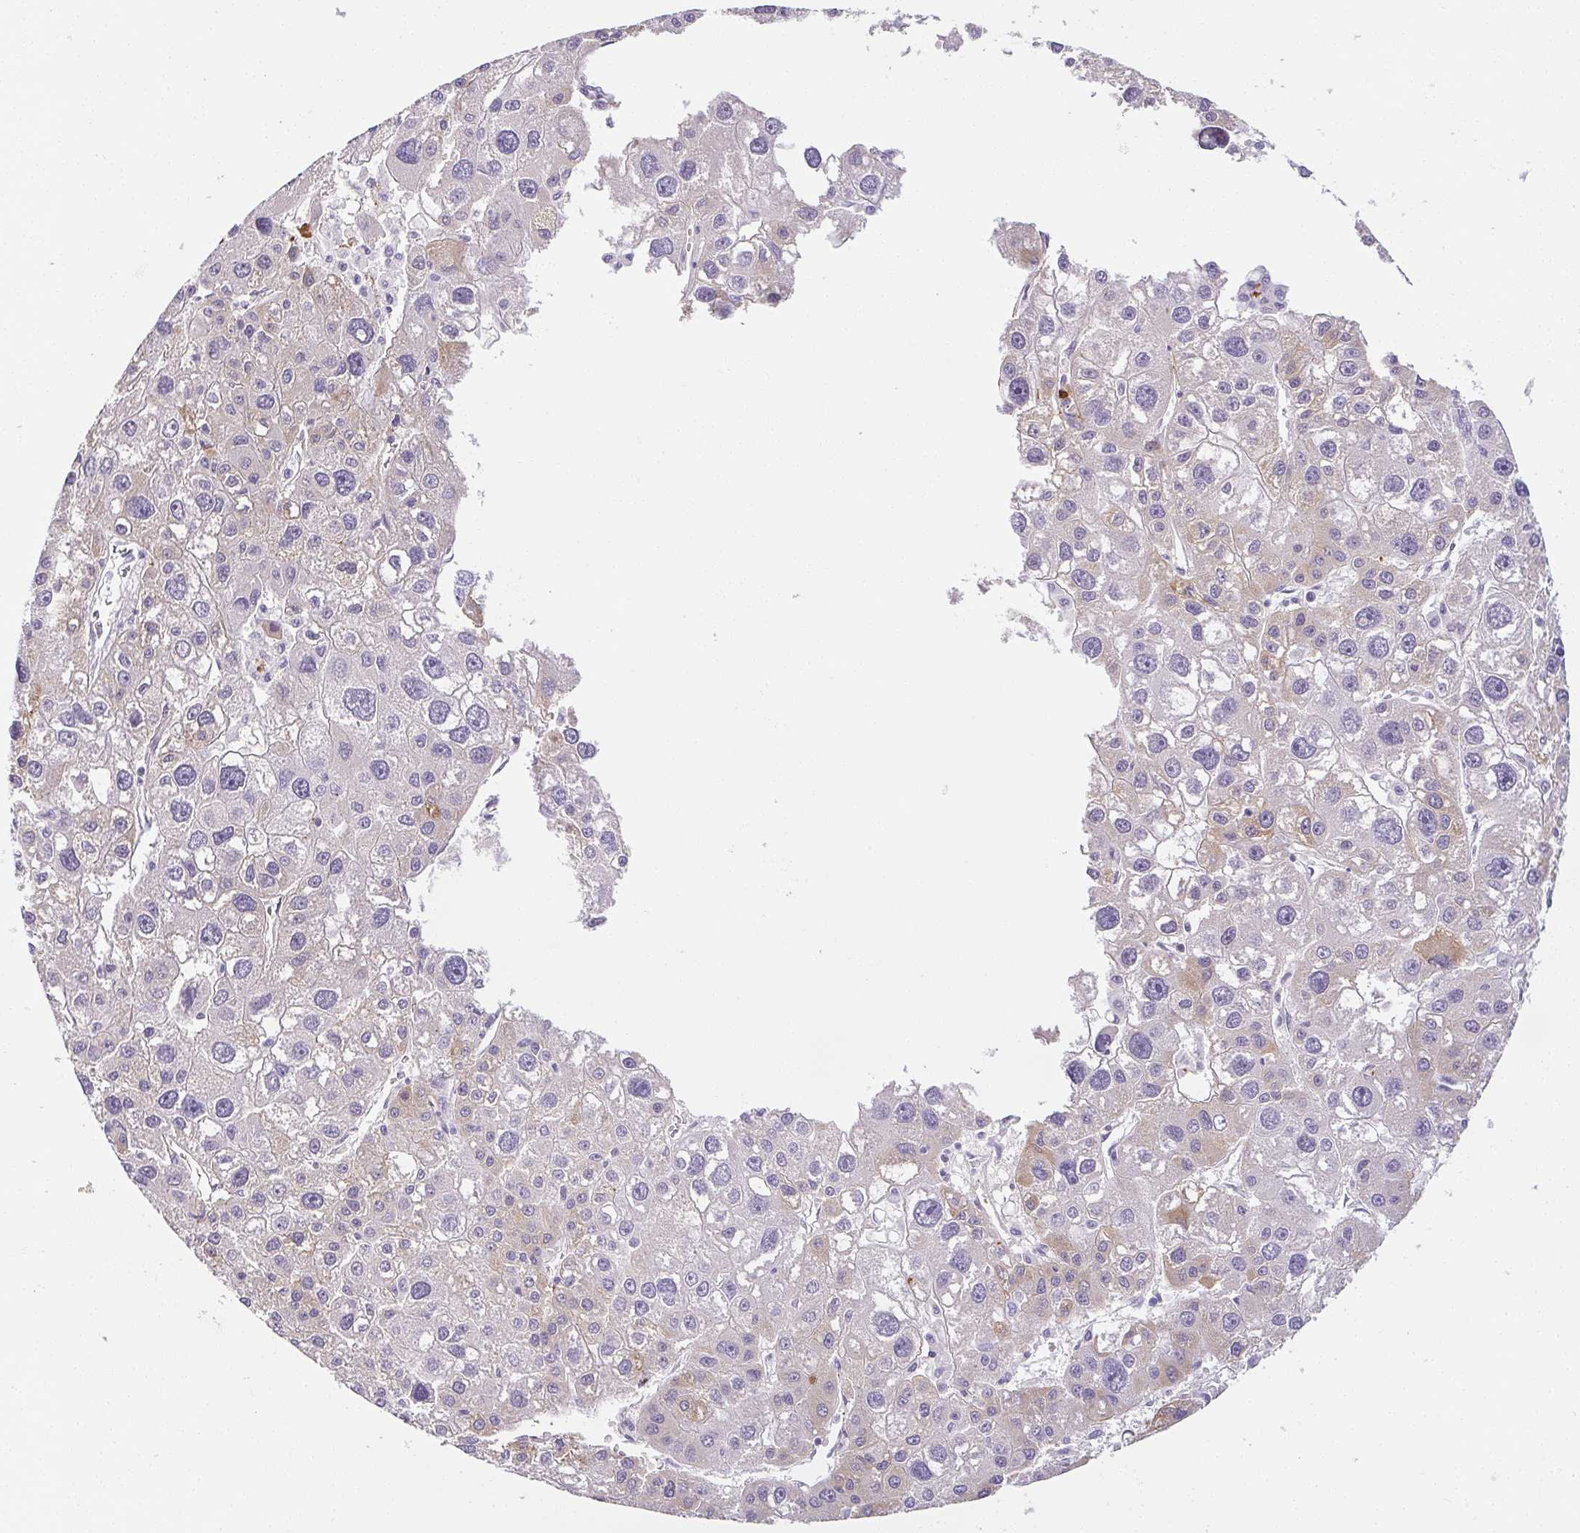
{"staining": {"intensity": "negative", "quantity": "none", "location": "none"}, "tissue": "liver cancer", "cell_type": "Tumor cells", "image_type": "cancer", "snomed": [{"axis": "morphology", "description": "Carcinoma, Hepatocellular, NOS"}, {"axis": "topography", "description": "Liver"}], "caption": "Immunohistochemical staining of human liver cancer displays no significant staining in tumor cells.", "gene": "VTN", "patient": {"sex": "male", "age": 73}}